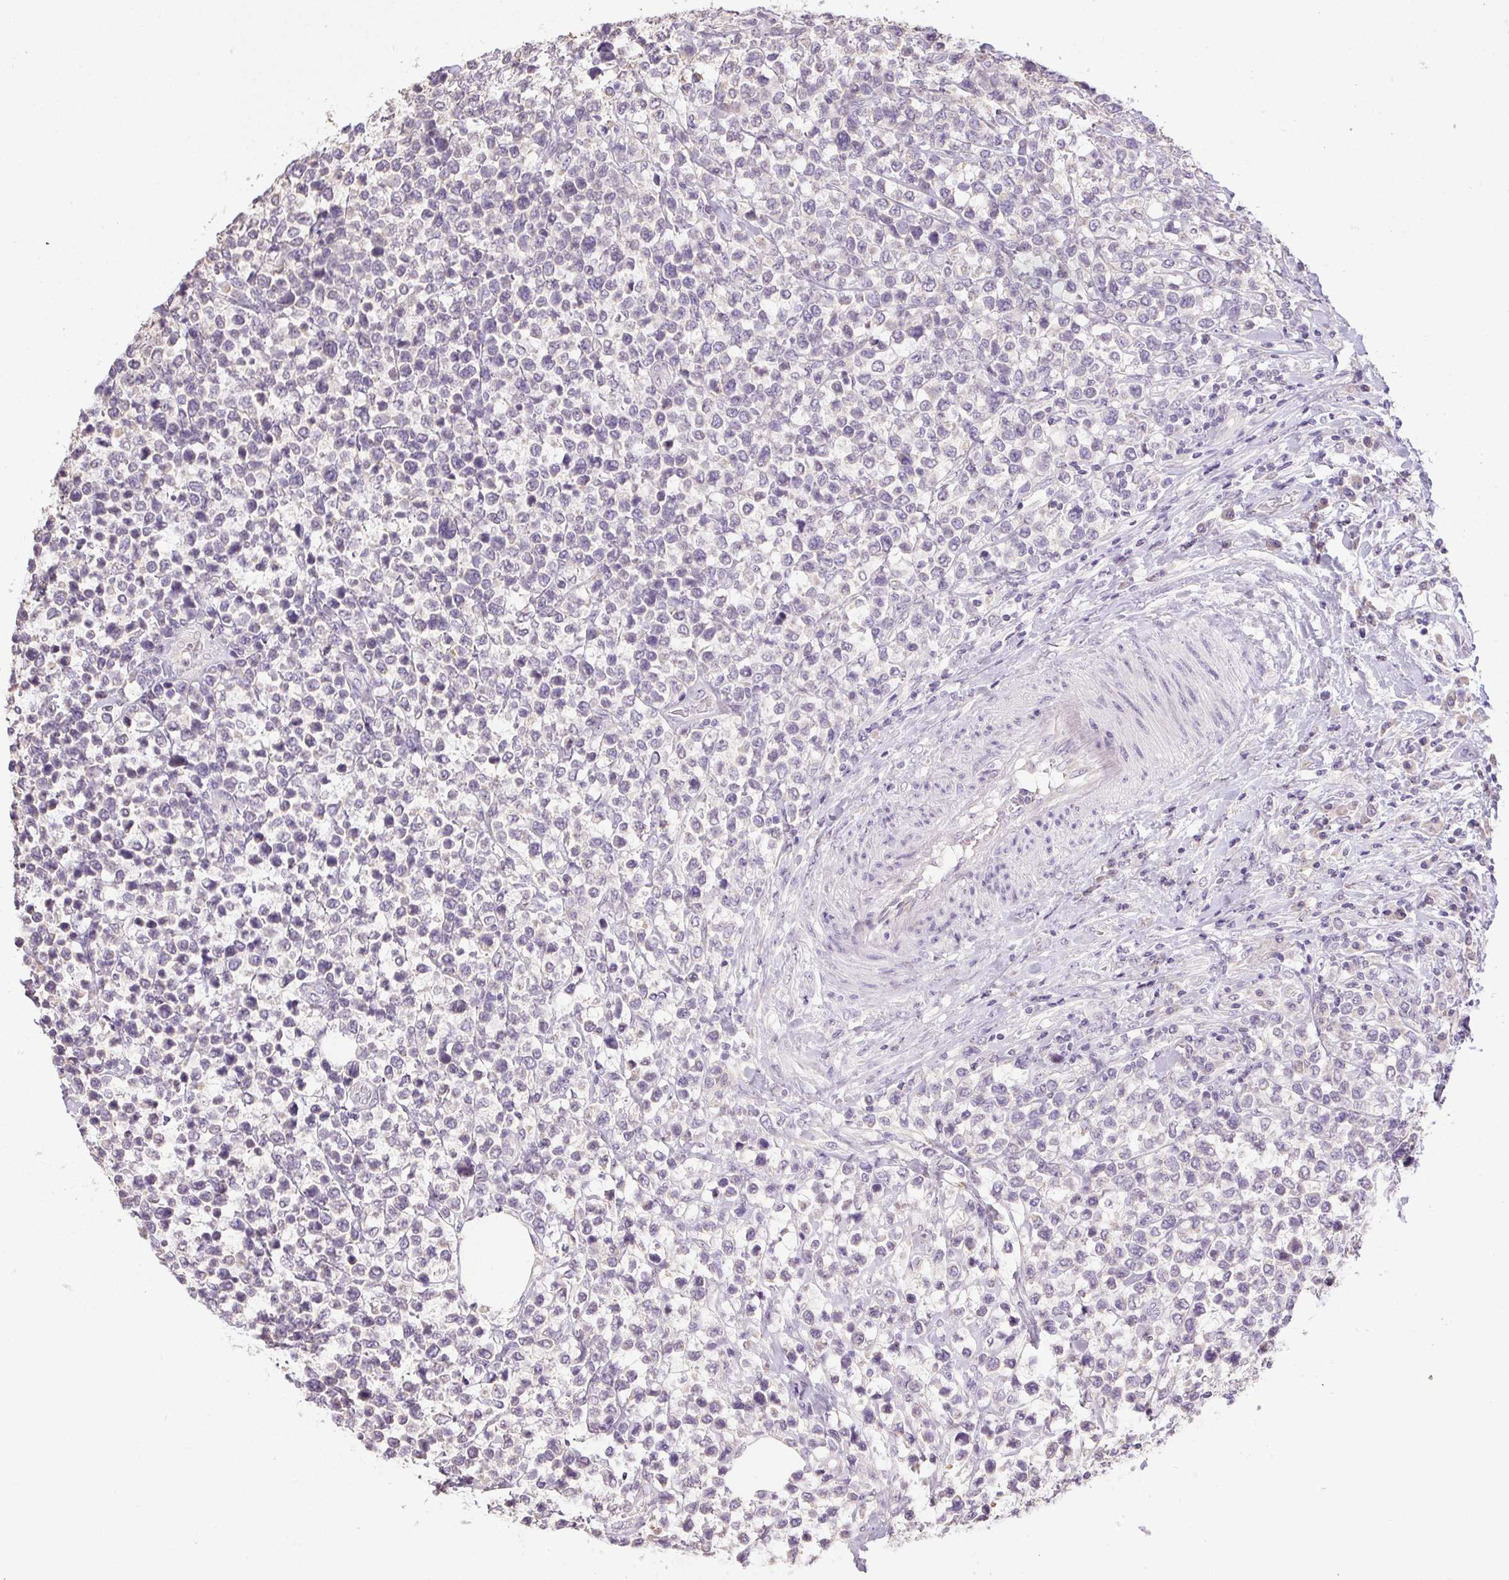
{"staining": {"intensity": "negative", "quantity": "none", "location": "none"}, "tissue": "lymphoma", "cell_type": "Tumor cells", "image_type": "cancer", "snomed": [{"axis": "morphology", "description": "Malignant lymphoma, non-Hodgkin's type, High grade"}, {"axis": "topography", "description": "Soft tissue"}], "caption": "Immunohistochemistry (IHC) of lymphoma displays no positivity in tumor cells.", "gene": "SPACA9", "patient": {"sex": "female", "age": 56}}